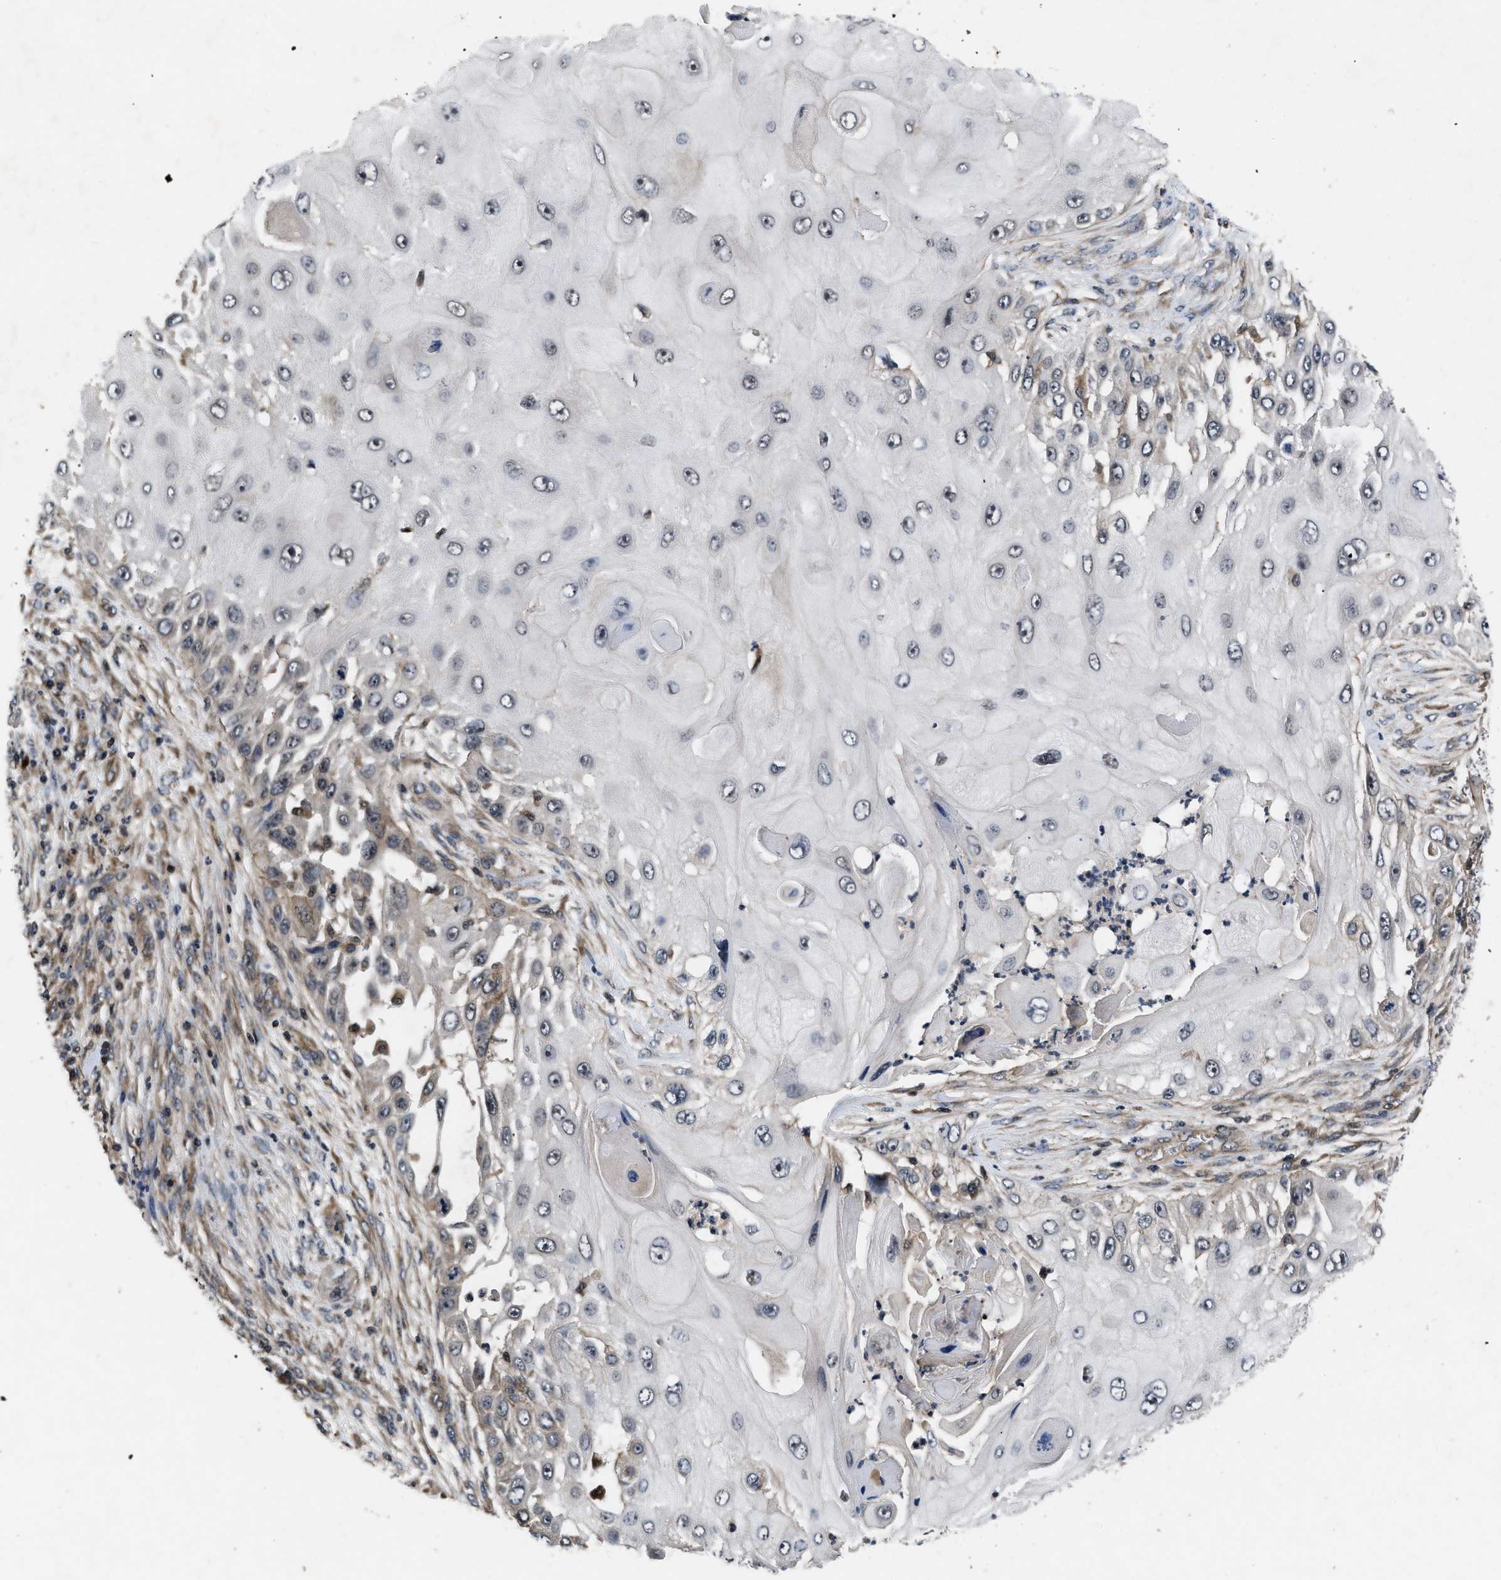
{"staining": {"intensity": "weak", "quantity": "<25%", "location": "cytoplasmic/membranous"}, "tissue": "skin cancer", "cell_type": "Tumor cells", "image_type": "cancer", "snomed": [{"axis": "morphology", "description": "Squamous cell carcinoma, NOS"}, {"axis": "topography", "description": "Skin"}], "caption": "IHC micrograph of skin cancer (squamous cell carcinoma) stained for a protein (brown), which exhibits no staining in tumor cells.", "gene": "DNAJC14", "patient": {"sex": "female", "age": 44}}